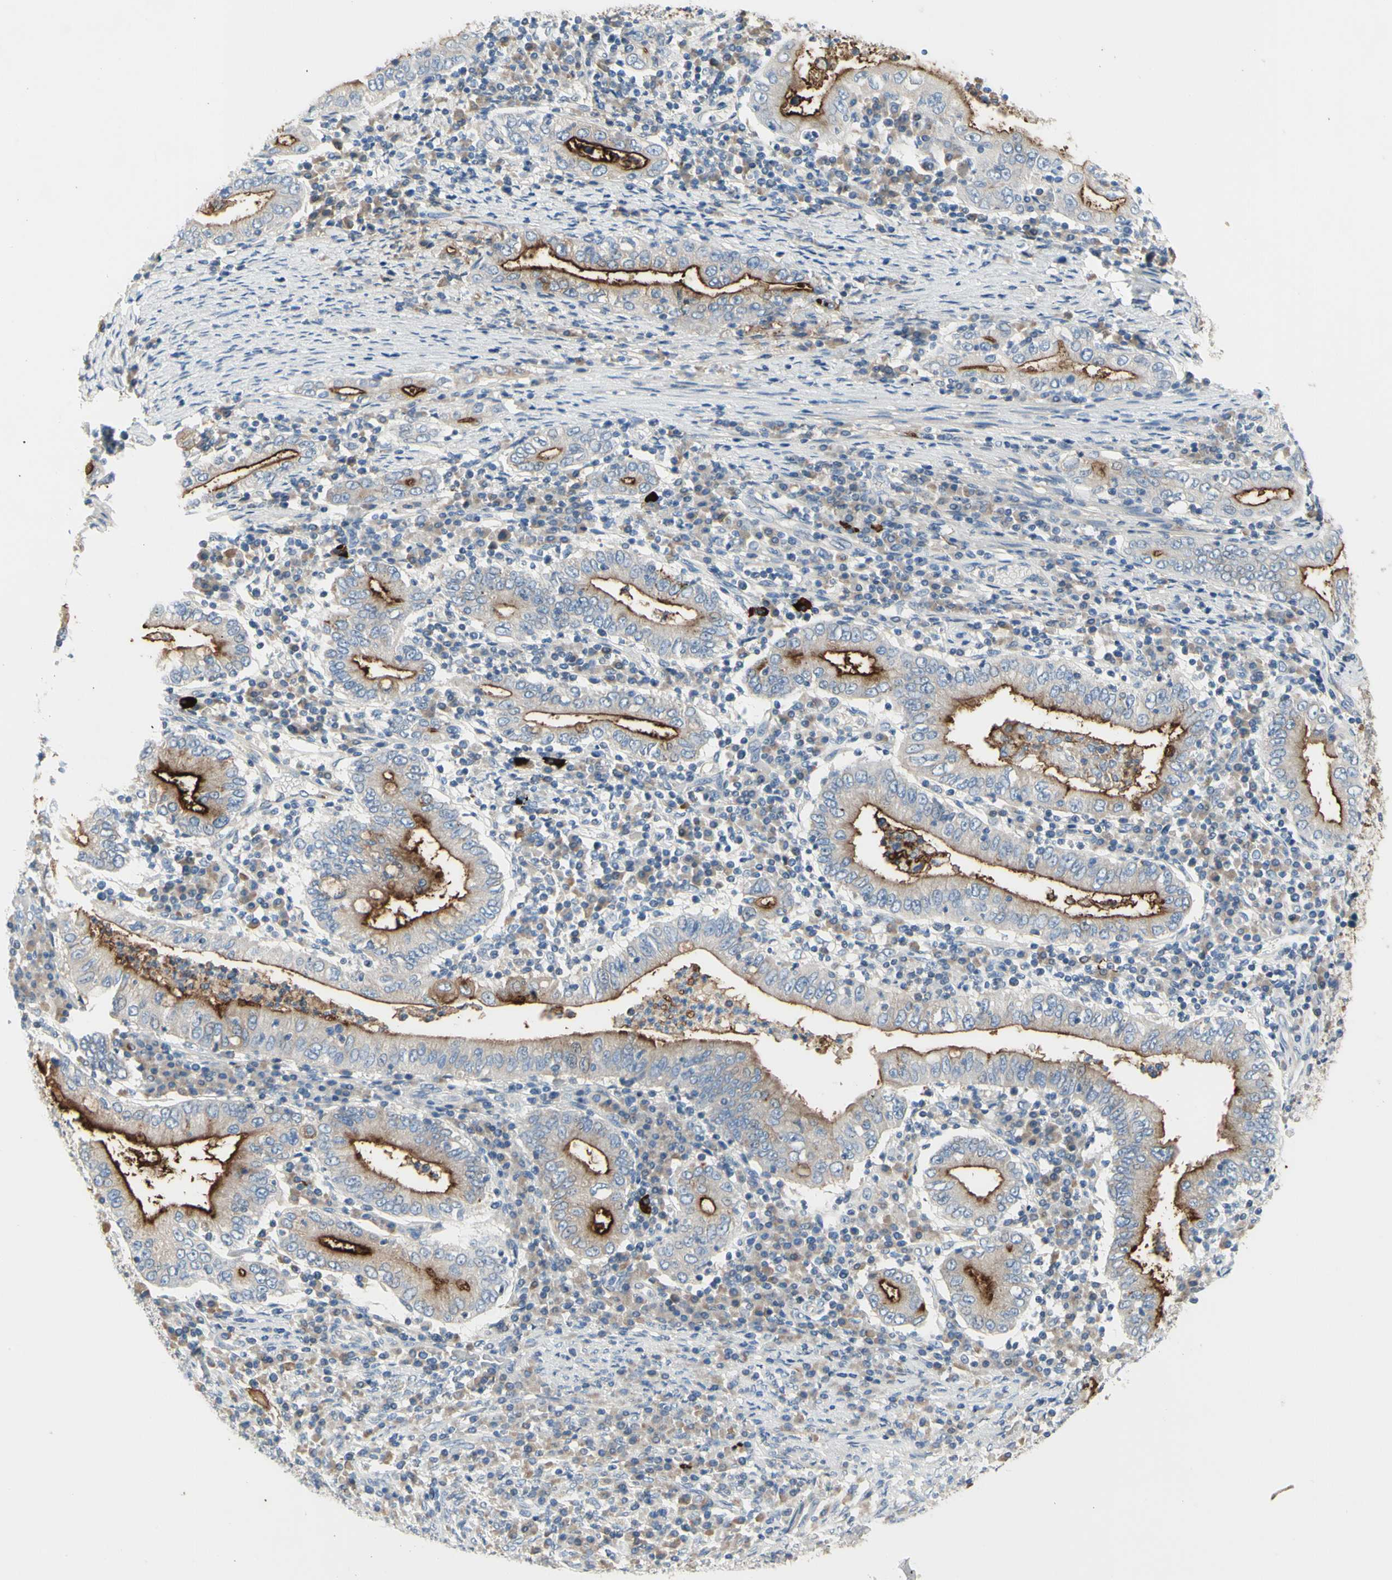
{"staining": {"intensity": "moderate", "quantity": ">75%", "location": "cytoplasmic/membranous"}, "tissue": "stomach cancer", "cell_type": "Tumor cells", "image_type": "cancer", "snomed": [{"axis": "morphology", "description": "Normal tissue, NOS"}, {"axis": "morphology", "description": "Adenocarcinoma, NOS"}, {"axis": "topography", "description": "Esophagus"}, {"axis": "topography", "description": "Stomach, upper"}, {"axis": "topography", "description": "Peripheral nerve tissue"}], "caption": "Protein staining of stomach adenocarcinoma tissue displays moderate cytoplasmic/membranous positivity in approximately >75% of tumor cells. Nuclei are stained in blue.", "gene": "MUC1", "patient": {"sex": "male", "age": 62}}